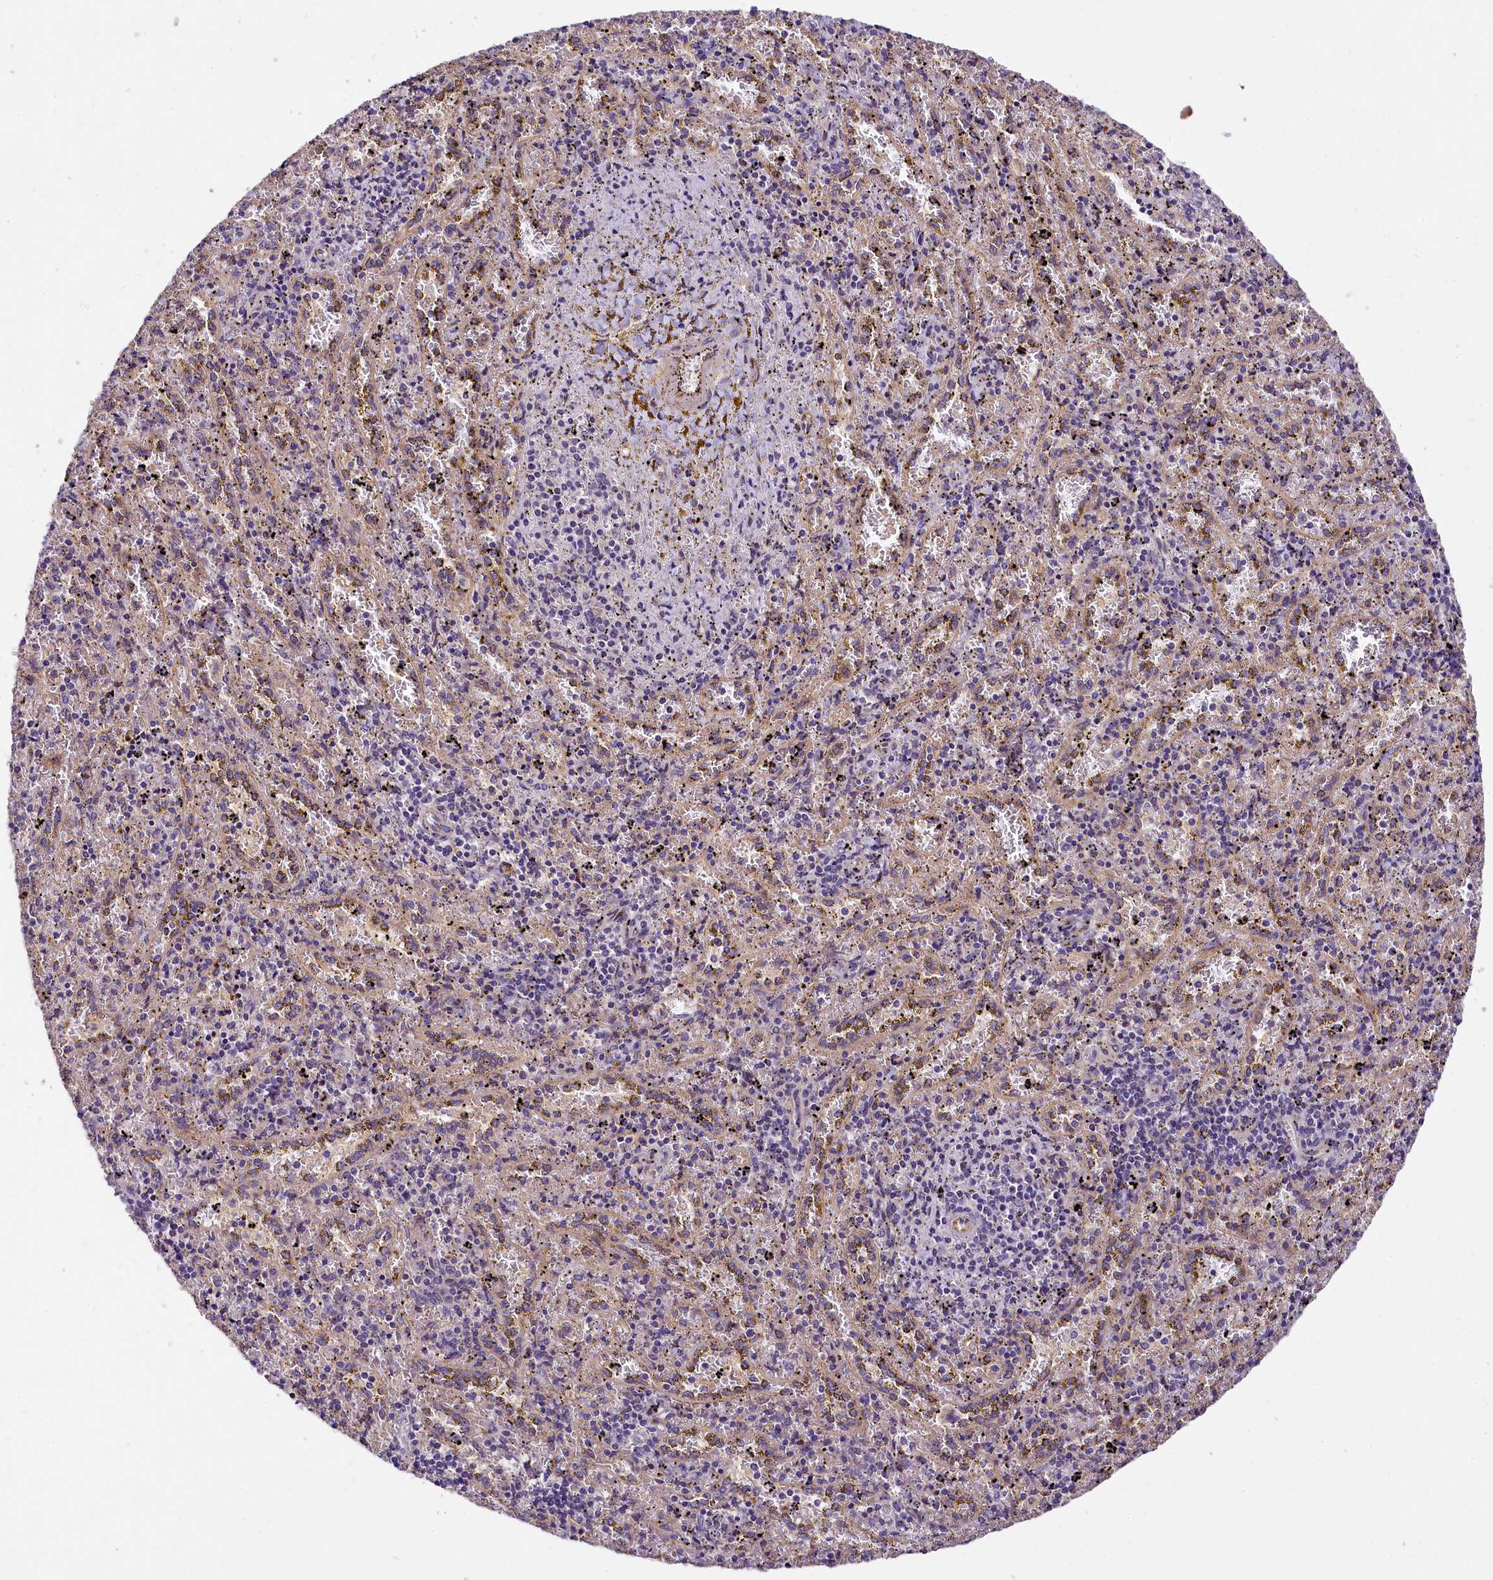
{"staining": {"intensity": "negative", "quantity": "none", "location": "none"}, "tissue": "spleen", "cell_type": "Cells in red pulp", "image_type": "normal", "snomed": [{"axis": "morphology", "description": "Normal tissue, NOS"}, {"axis": "topography", "description": "Spleen"}], "caption": "The immunohistochemistry photomicrograph has no significant positivity in cells in red pulp of spleen. Nuclei are stained in blue.", "gene": "UBXN6", "patient": {"sex": "male", "age": 11}}